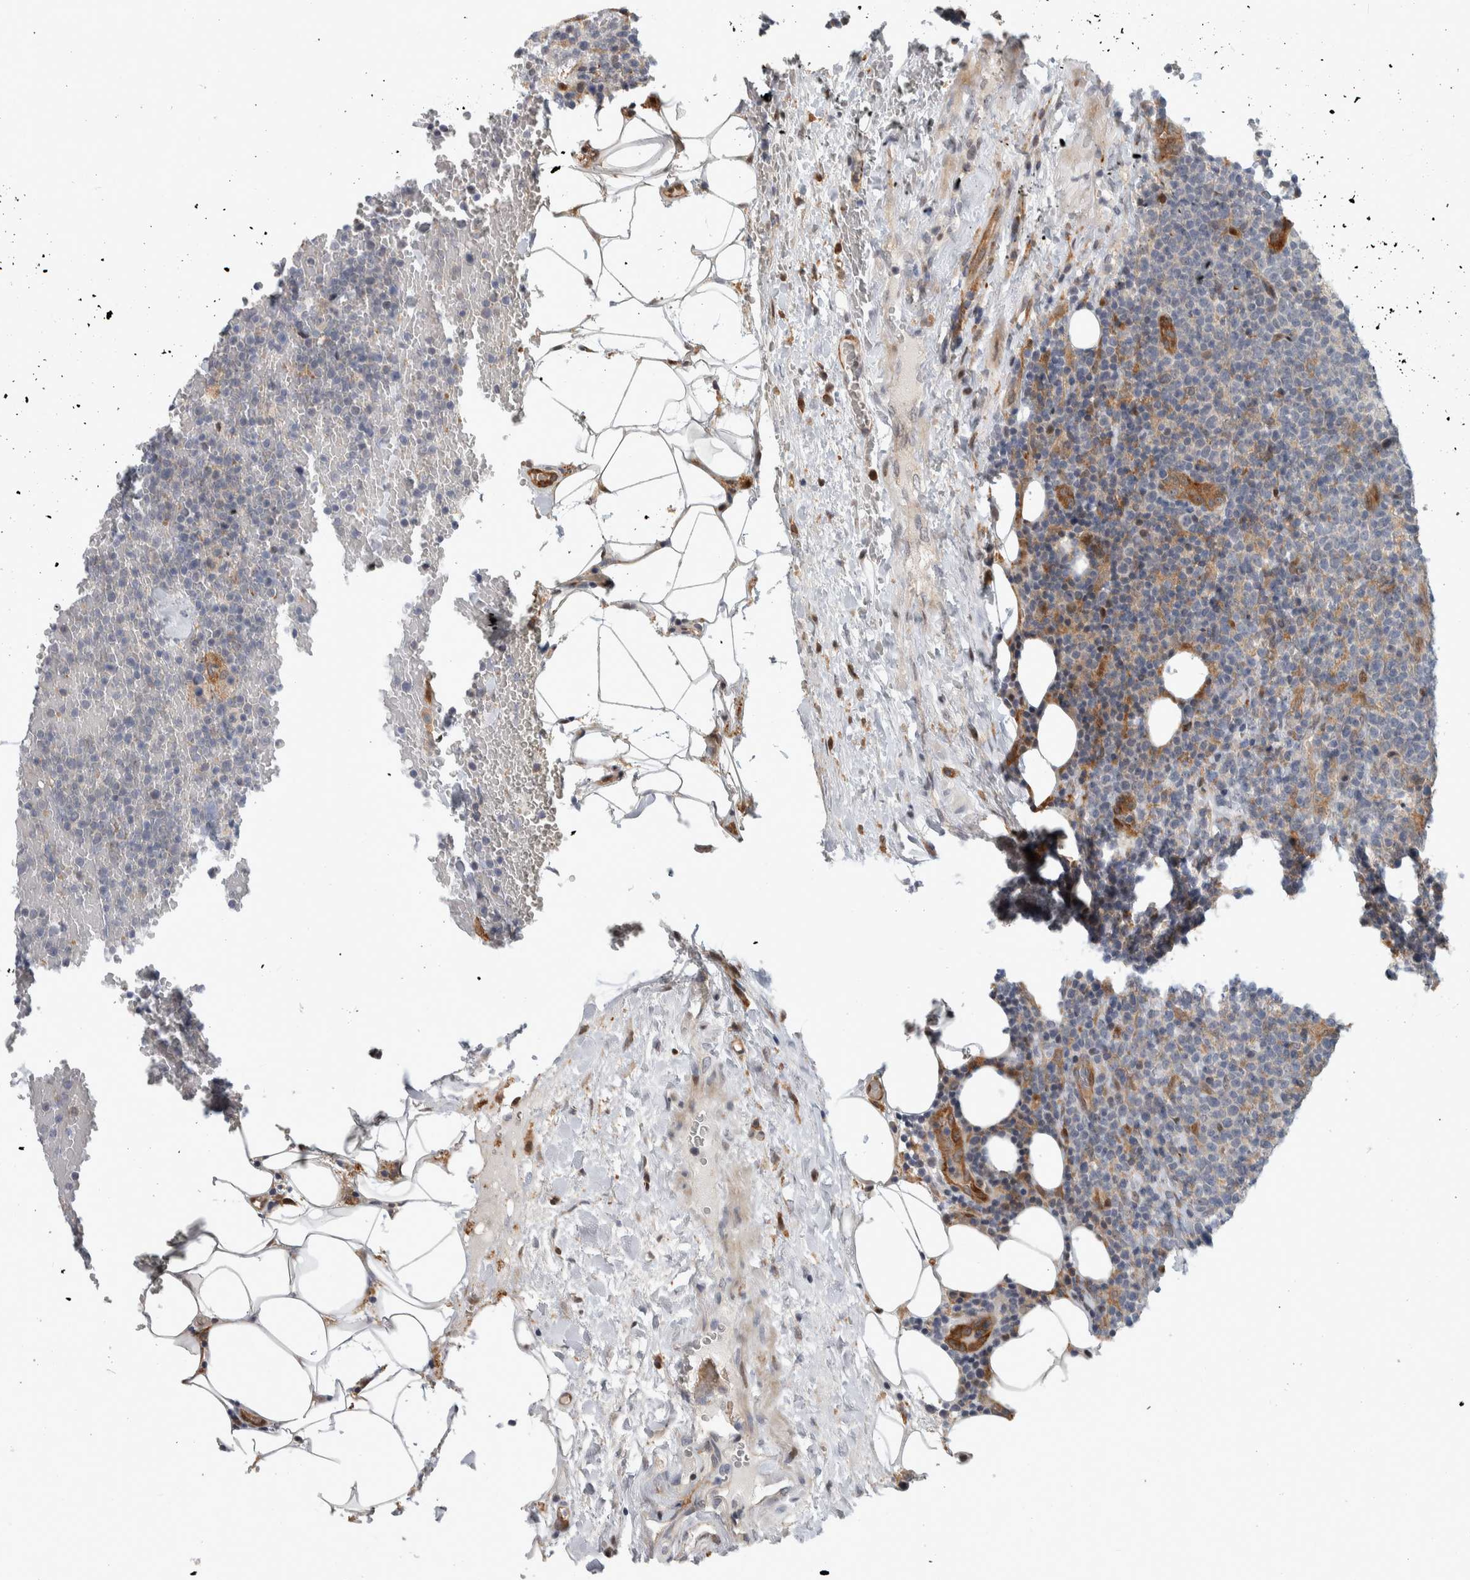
{"staining": {"intensity": "negative", "quantity": "none", "location": "none"}, "tissue": "lymphoma", "cell_type": "Tumor cells", "image_type": "cancer", "snomed": [{"axis": "morphology", "description": "Malignant lymphoma, non-Hodgkin's type, High grade"}, {"axis": "topography", "description": "Lymph node"}], "caption": "A micrograph of lymphoma stained for a protein exhibits no brown staining in tumor cells. (DAB immunohistochemistry (IHC), high magnification).", "gene": "MSL1", "patient": {"sex": "male", "age": 61}}